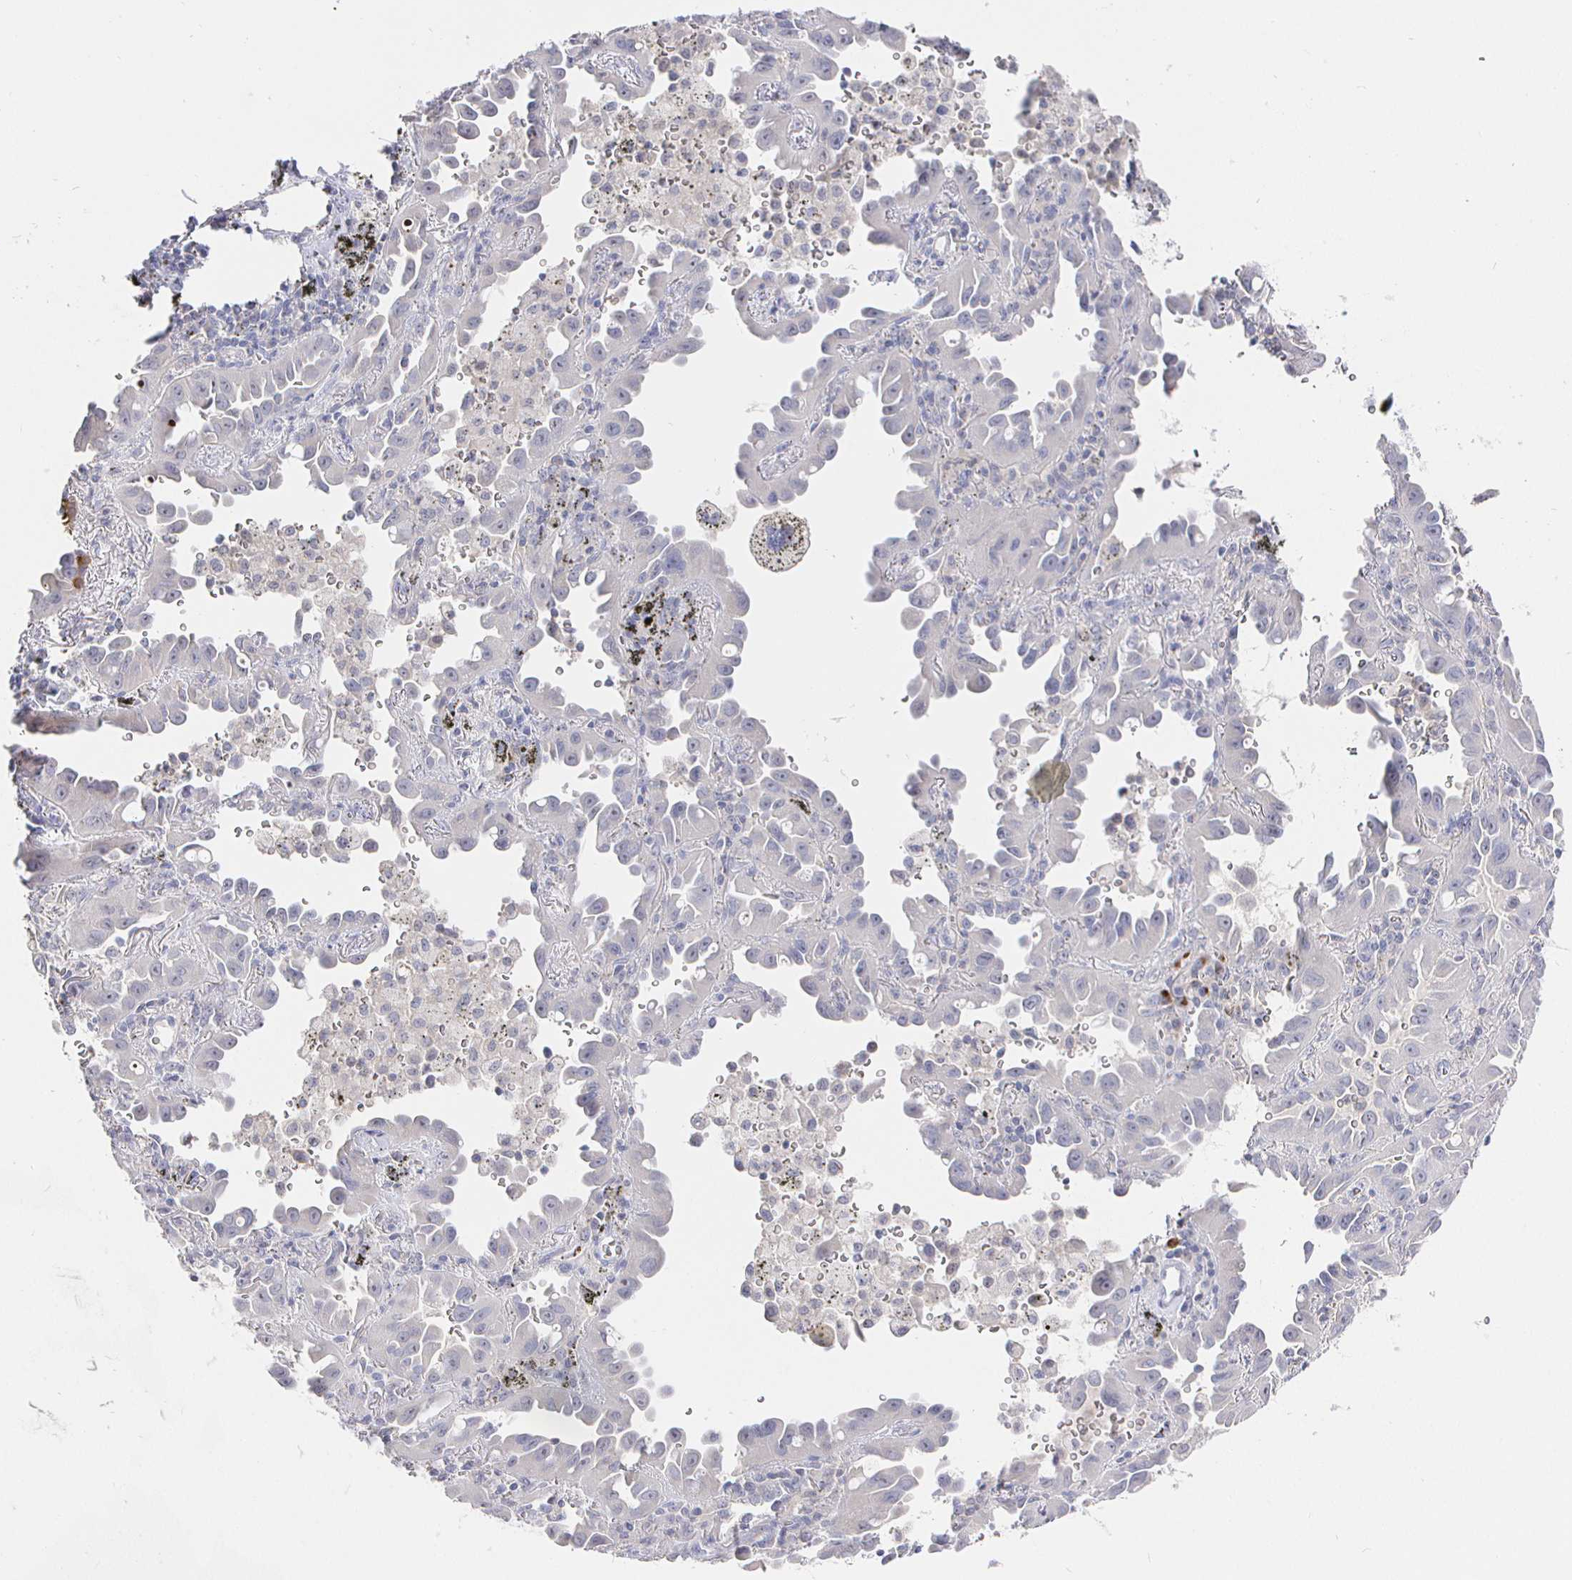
{"staining": {"intensity": "negative", "quantity": "none", "location": "none"}, "tissue": "lung cancer", "cell_type": "Tumor cells", "image_type": "cancer", "snomed": [{"axis": "morphology", "description": "Adenocarcinoma, NOS"}, {"axis": "topography", "description": "Lung"}], "caption": "Immunohistochemistry of adenocarcinoma (lung) displays no positivity in tumor cells. Brightfield microscopy of immunohistochemistry (IHC) stained with DAB (brown) and hematoxylin (blue), captured at high magnification.", "gene": "LRRC23", "patient": {"sex": "male", "age": 68}}